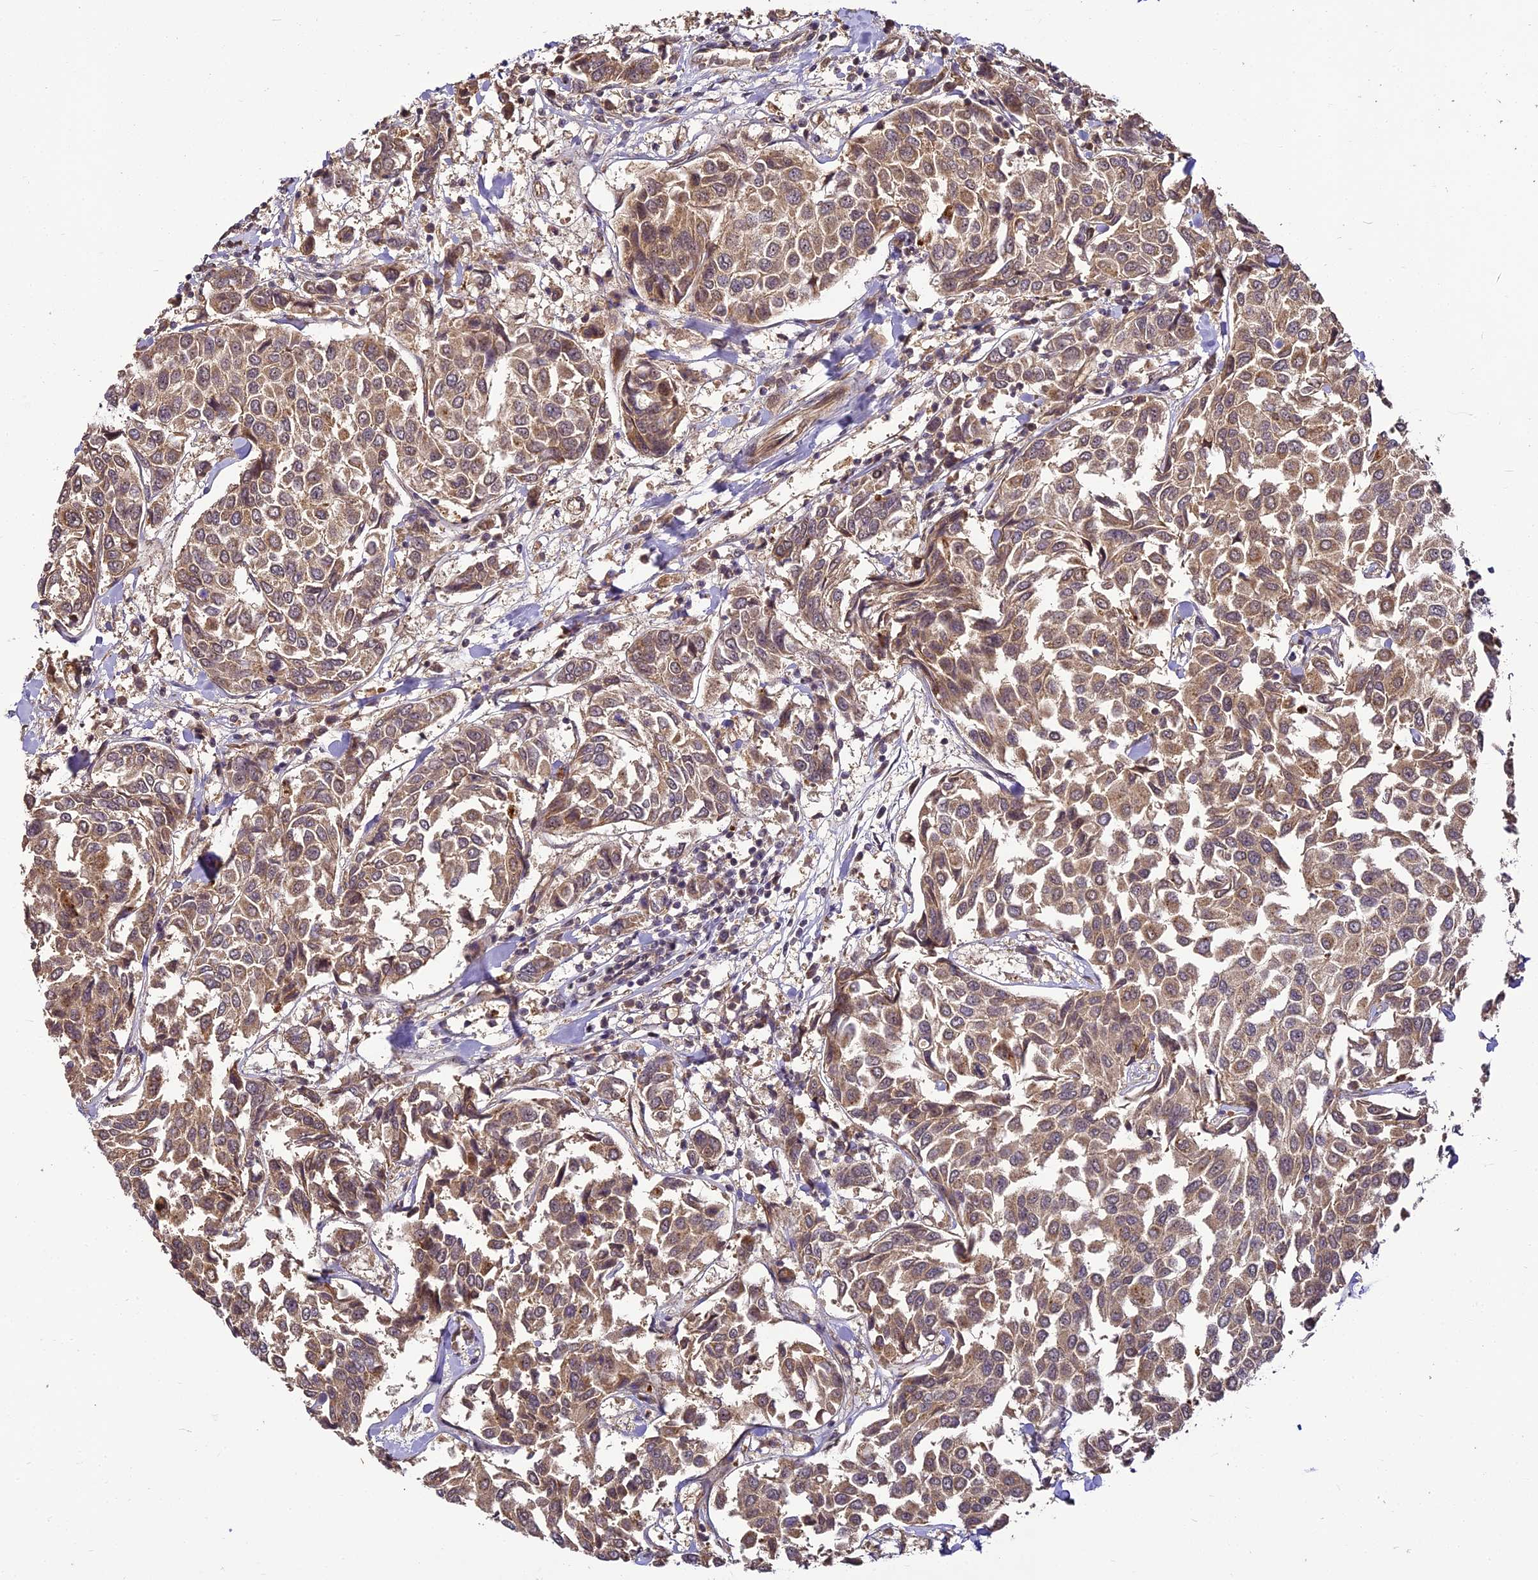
{"staining": {"intensity": "moderate", "quantity": "25%-75%", "location": "cytoplasmic/membranous"}, "tissue": "breast cancer", "cell_type": "Tumor cells", "image_type": "cancer", "snomed": [{"axis": "morphology", "description": "Duct carcinoma"}, {"axis": "topography", "description": "Breast"}], "caption": "This is a histology image of immunohistochemistry staining of breast intraductal carcinoma, which shows moderate expression in the cytoplasmic/membranous of tumor cells.", "gene": "BCDIN3D", "patient": {"sex": "female", "age": 55}}